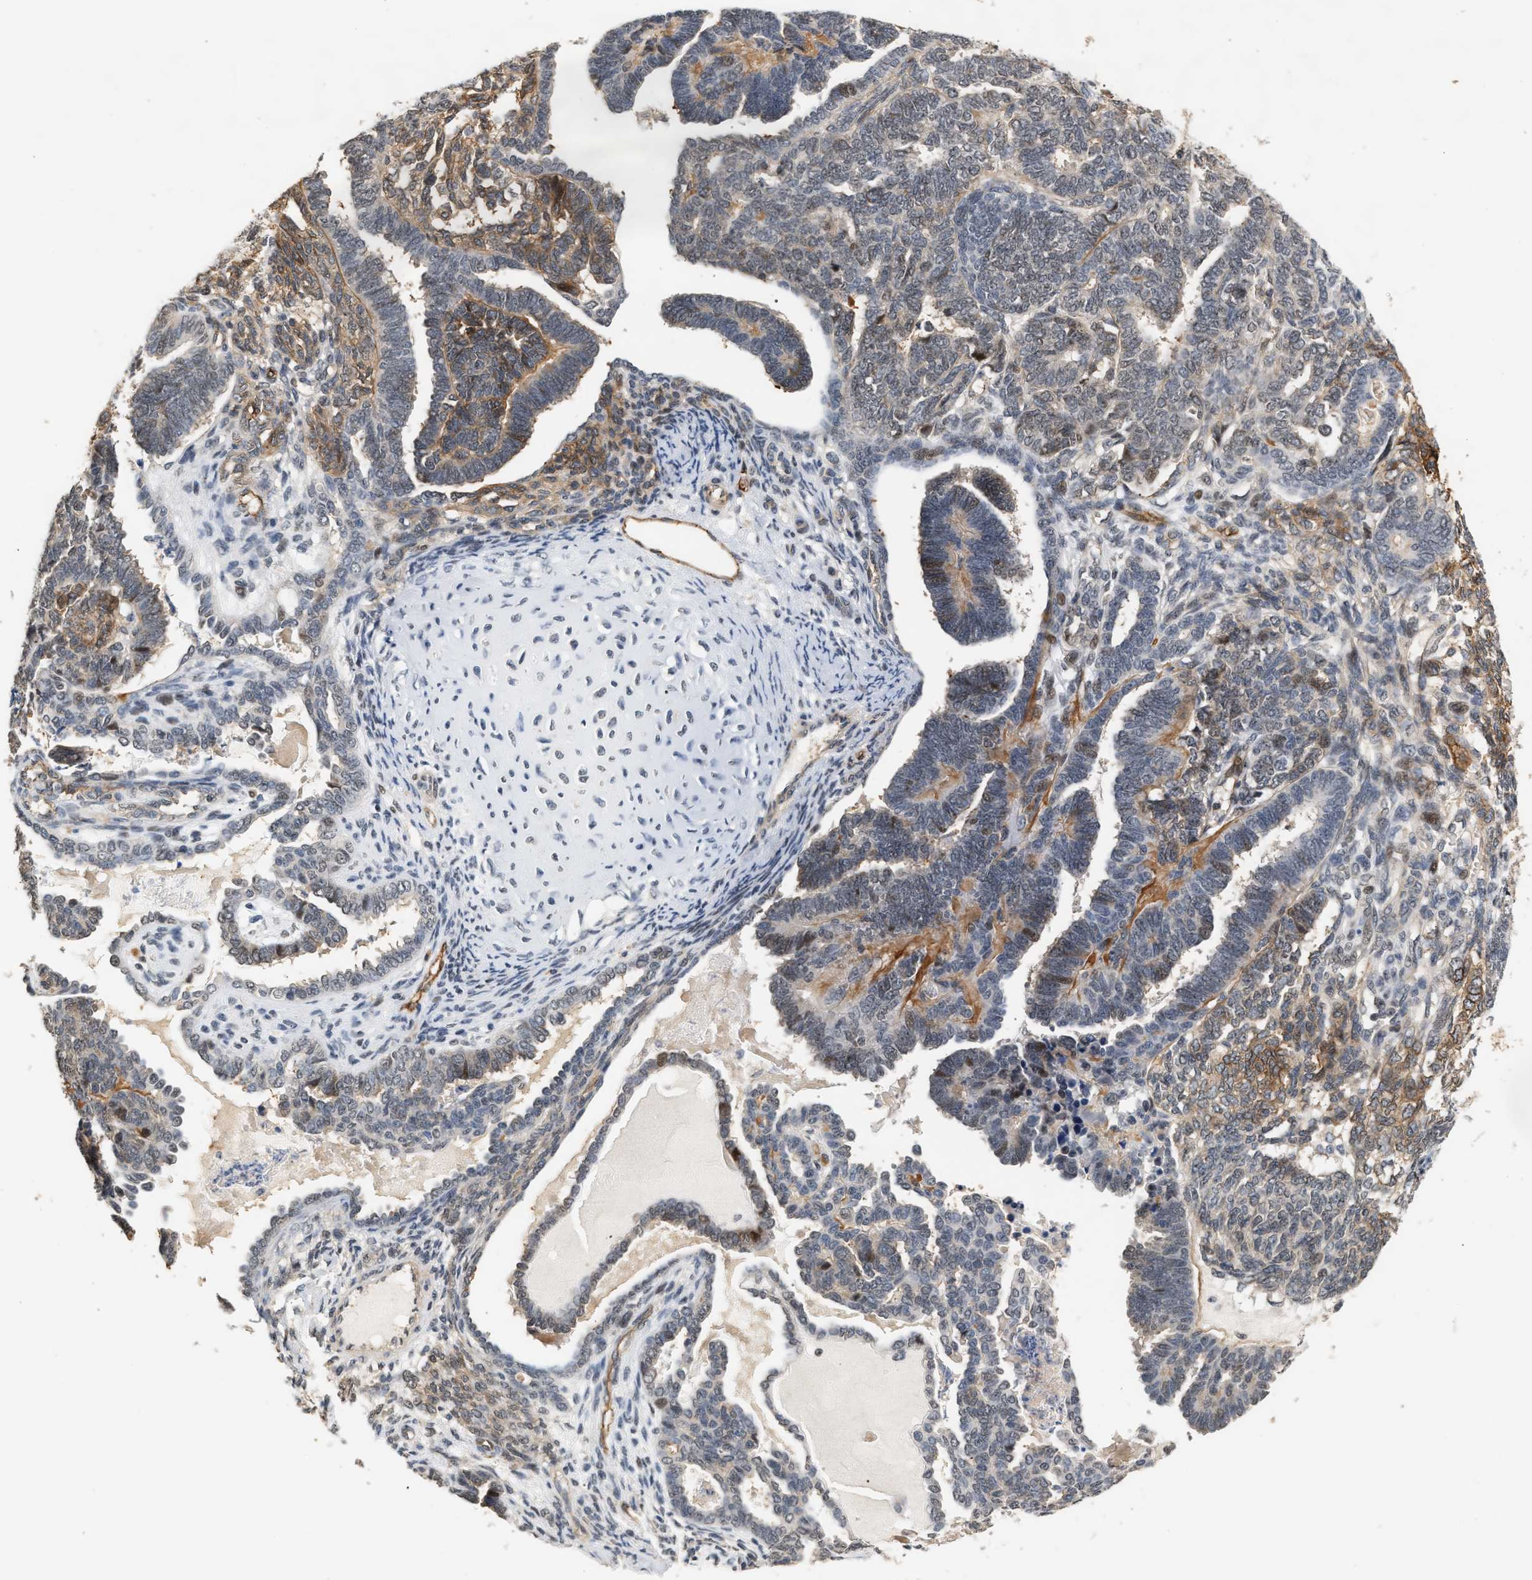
{"staining": {"intensity": "weak", "quantity": "<25%", "location": "nuclear"}, "tissue": "endometrial cancer", "cell_type": "Tumor cells", "image_type": "cancer", "snomed": [{"axis": "morphology", "description": "Neoplasm, malignant, NOS"}, {"axis": "topography", "description": "Endometrium"}], "caption": "Immunohistochemistry image of neoplasm (malignant) (endometrial) stained for a protein (brown), which reveals no expression in tumor cells.", "gene": "PLXND1", "patient": {"sex": "female", "age": 74}}